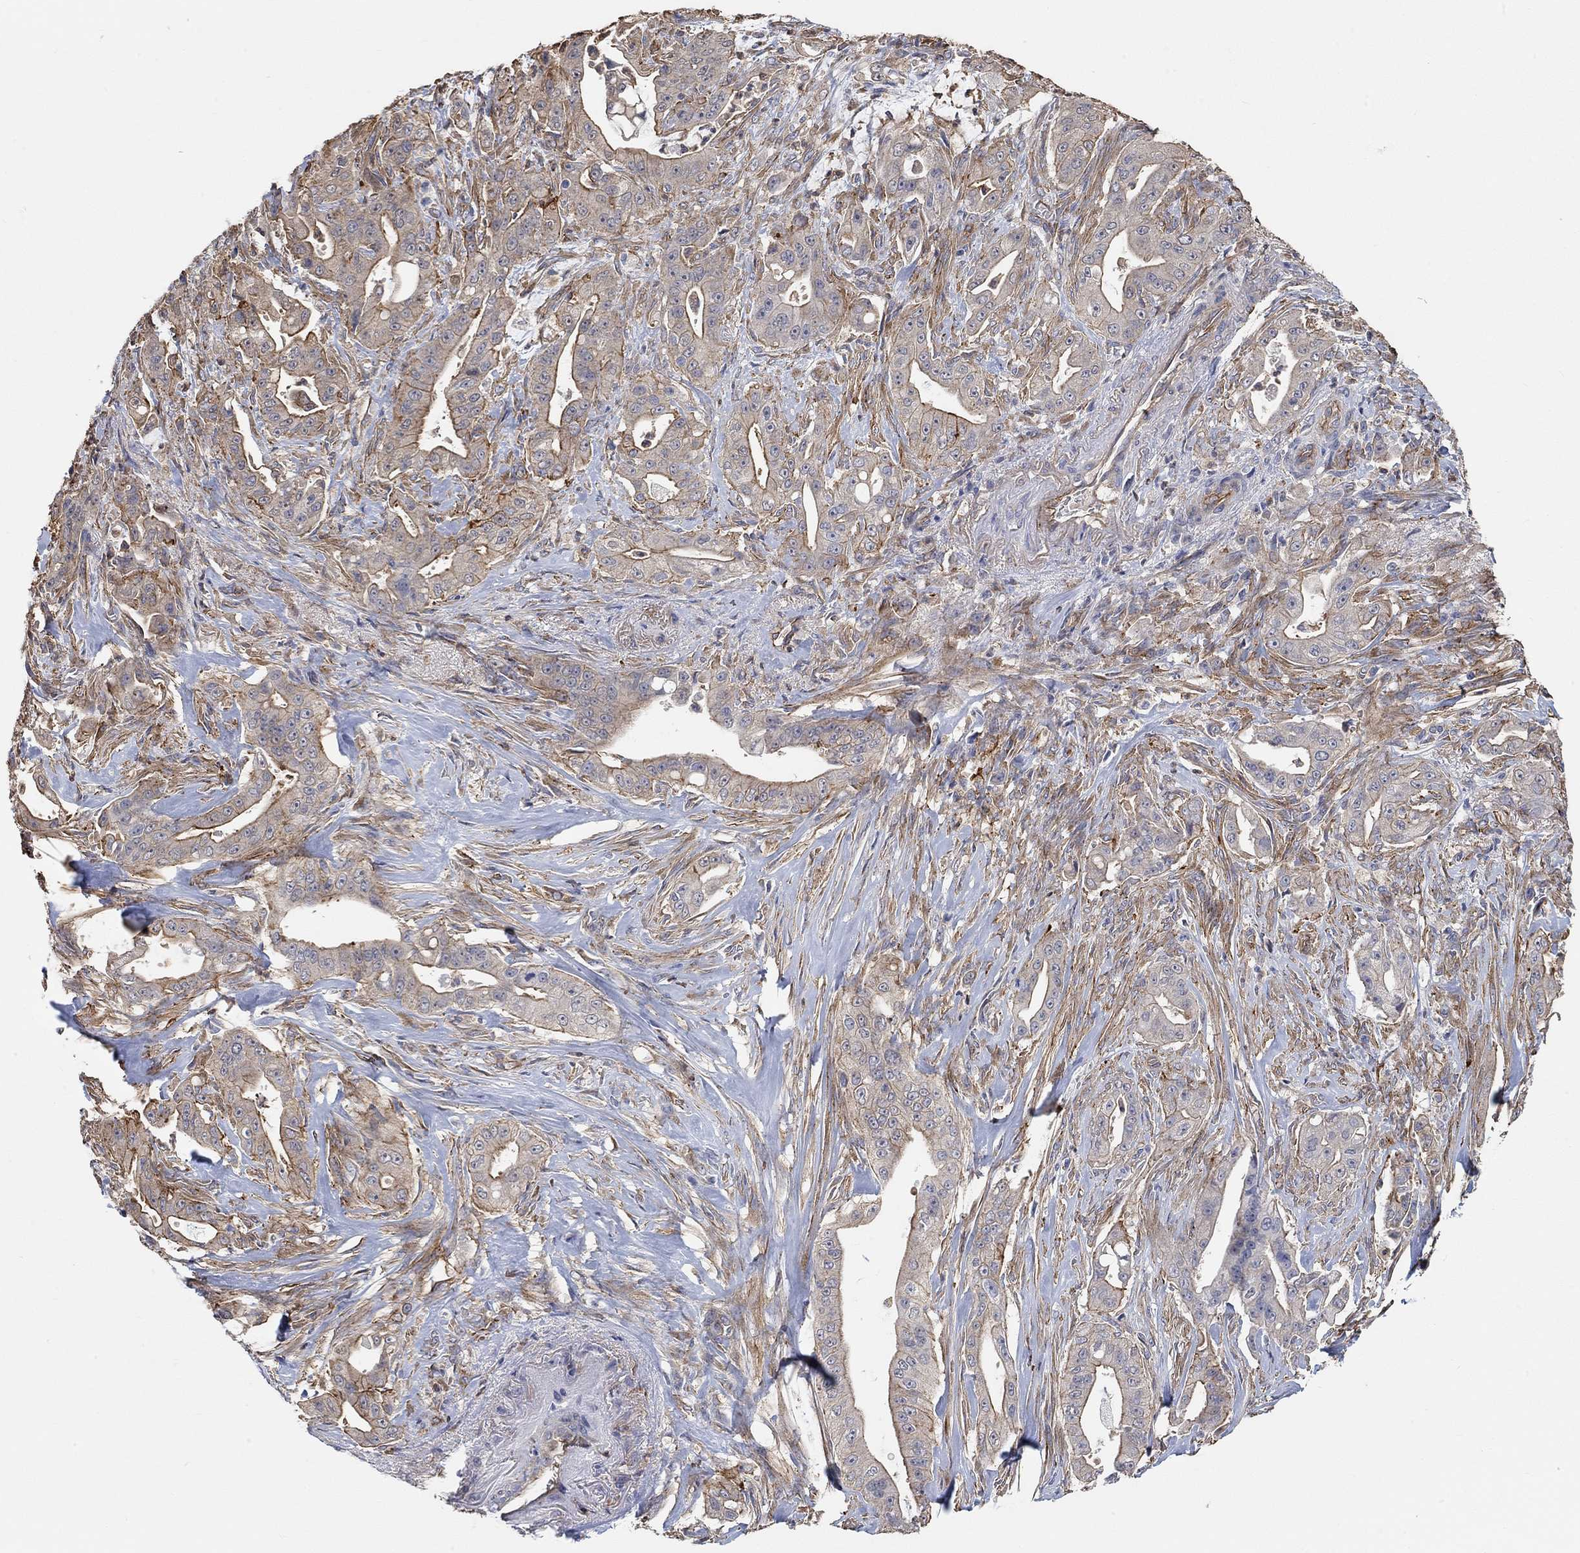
{"staining": {"intensity": "moderate", "quantity": "25%-75%", "location": "cytoplasmic/membranous"}, "tissue": "pancreatic cancer", "cell_type": "Tumor cells", "image_type": "cancer", "snomed": [{"axis": "morphology", "description": "Normal tissue, NOS"}, {"axis": "morphology", "description": "Inflammation, NOS"}, {"axis": "morphology", "description": "Adenocarcinoma, NOS"}, {"axis": "topography", "description": "Pancreas"}], "caption": "High-power microscopy captured an immunohistochemistry (IHC) histopathology image of pancreatic cancer (adenocarcinoma), revealing moderate cytoplasmic/membranous staining in approximately 25%-75% of tumor cells.", "gene": "SYT16", "patient": {"sex": "male", "age": 57}}